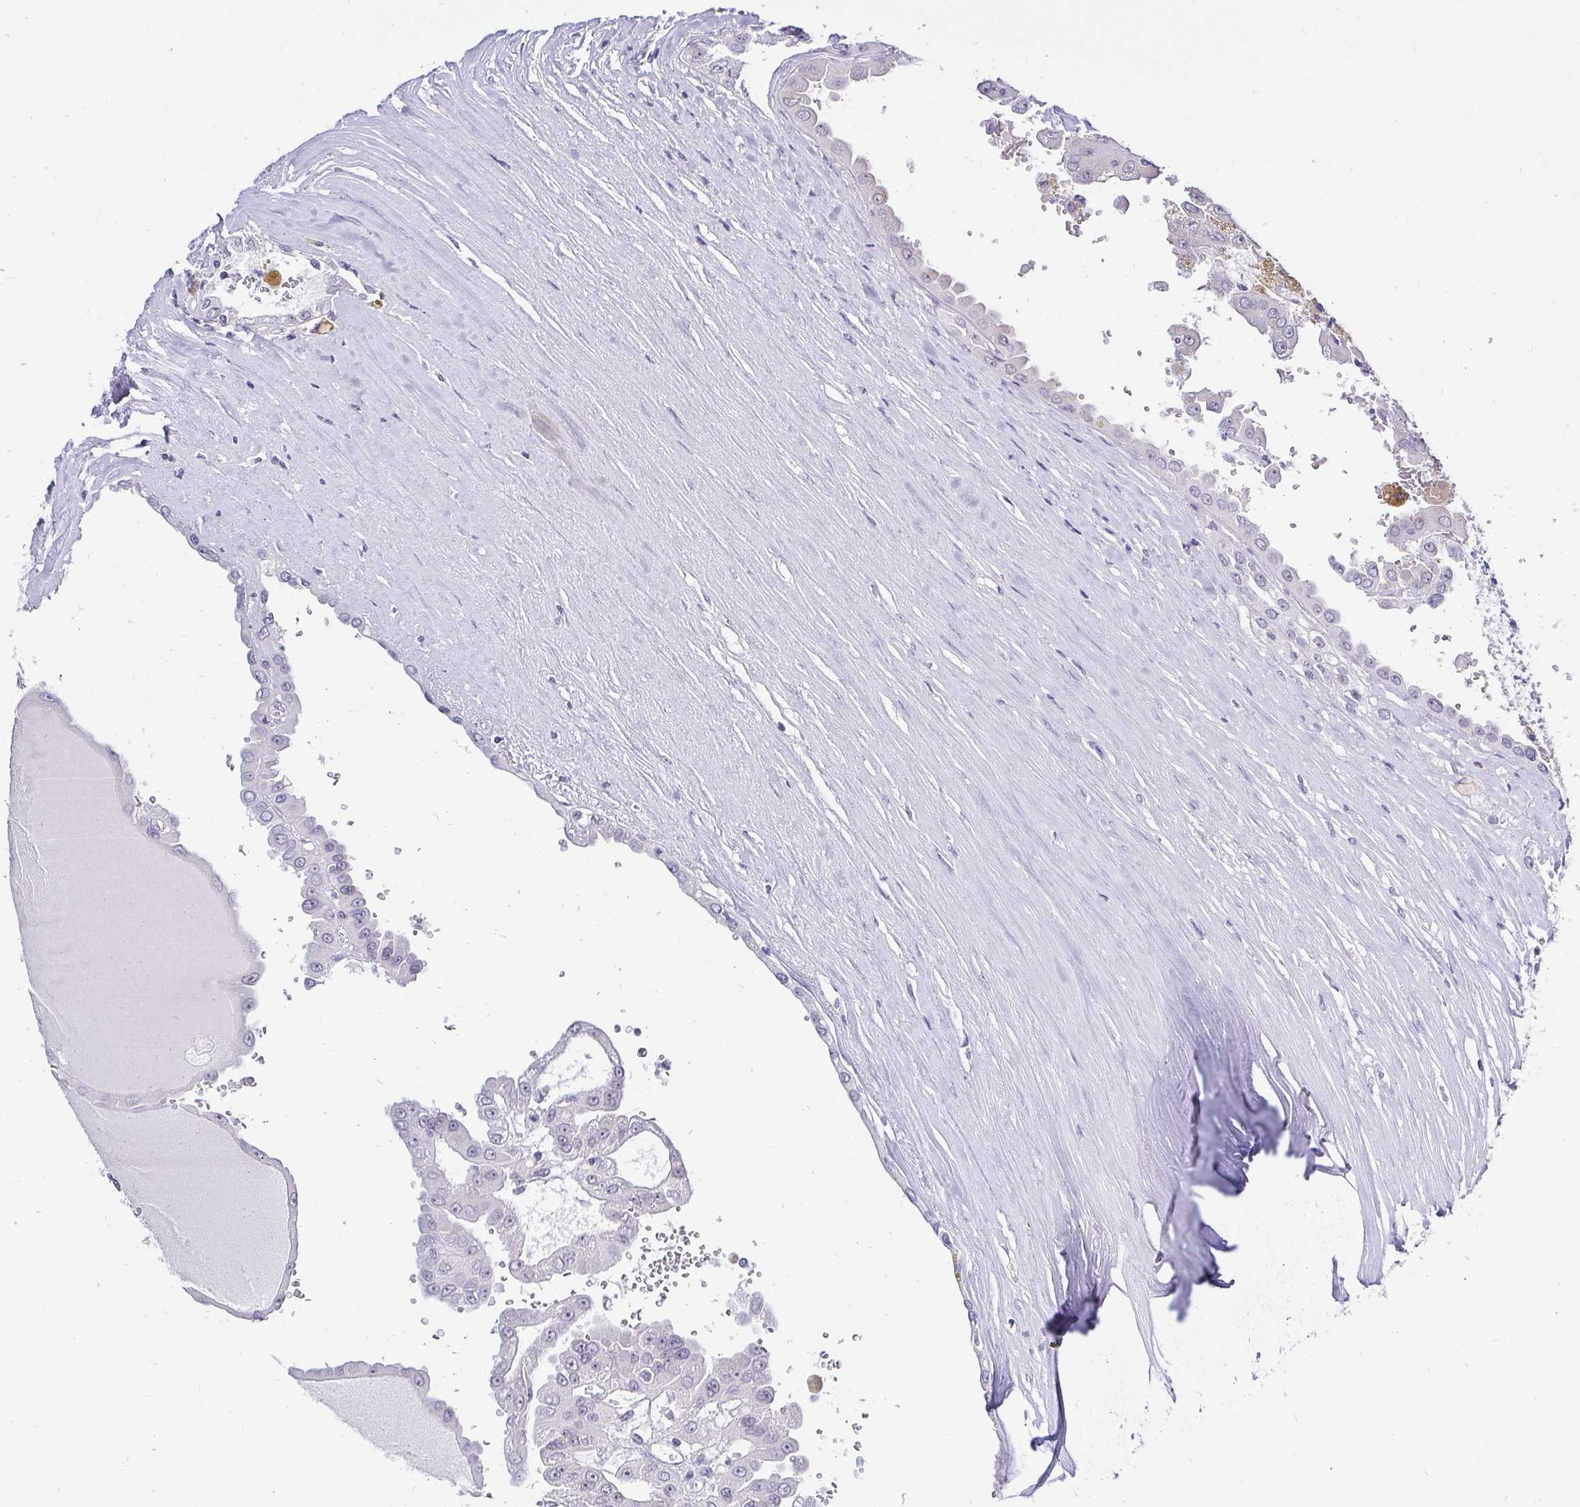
{"staining": {"intensity": "weak", "quantity": "<25%", "location": "nuclear"}, "tissue": "renal cancer", "cell_type": "Tumor cells", "image_type": "cancer", "snomed": [{"axis": "morphology", "description": "Adenocarcinoma, NOS"}, {"axis": "topography", "description": "Kidney"}], "caption": "Immunohistochemistry histopathology image of neoplastic tissue: renal cancer (adenocarcinoma) stained with DAB (3,3'-diaminobenzidine) reveals no significant protein expression in tumor cells.", "gene": "ZNF860", "patient": {"sex": "male", "age": 58}}